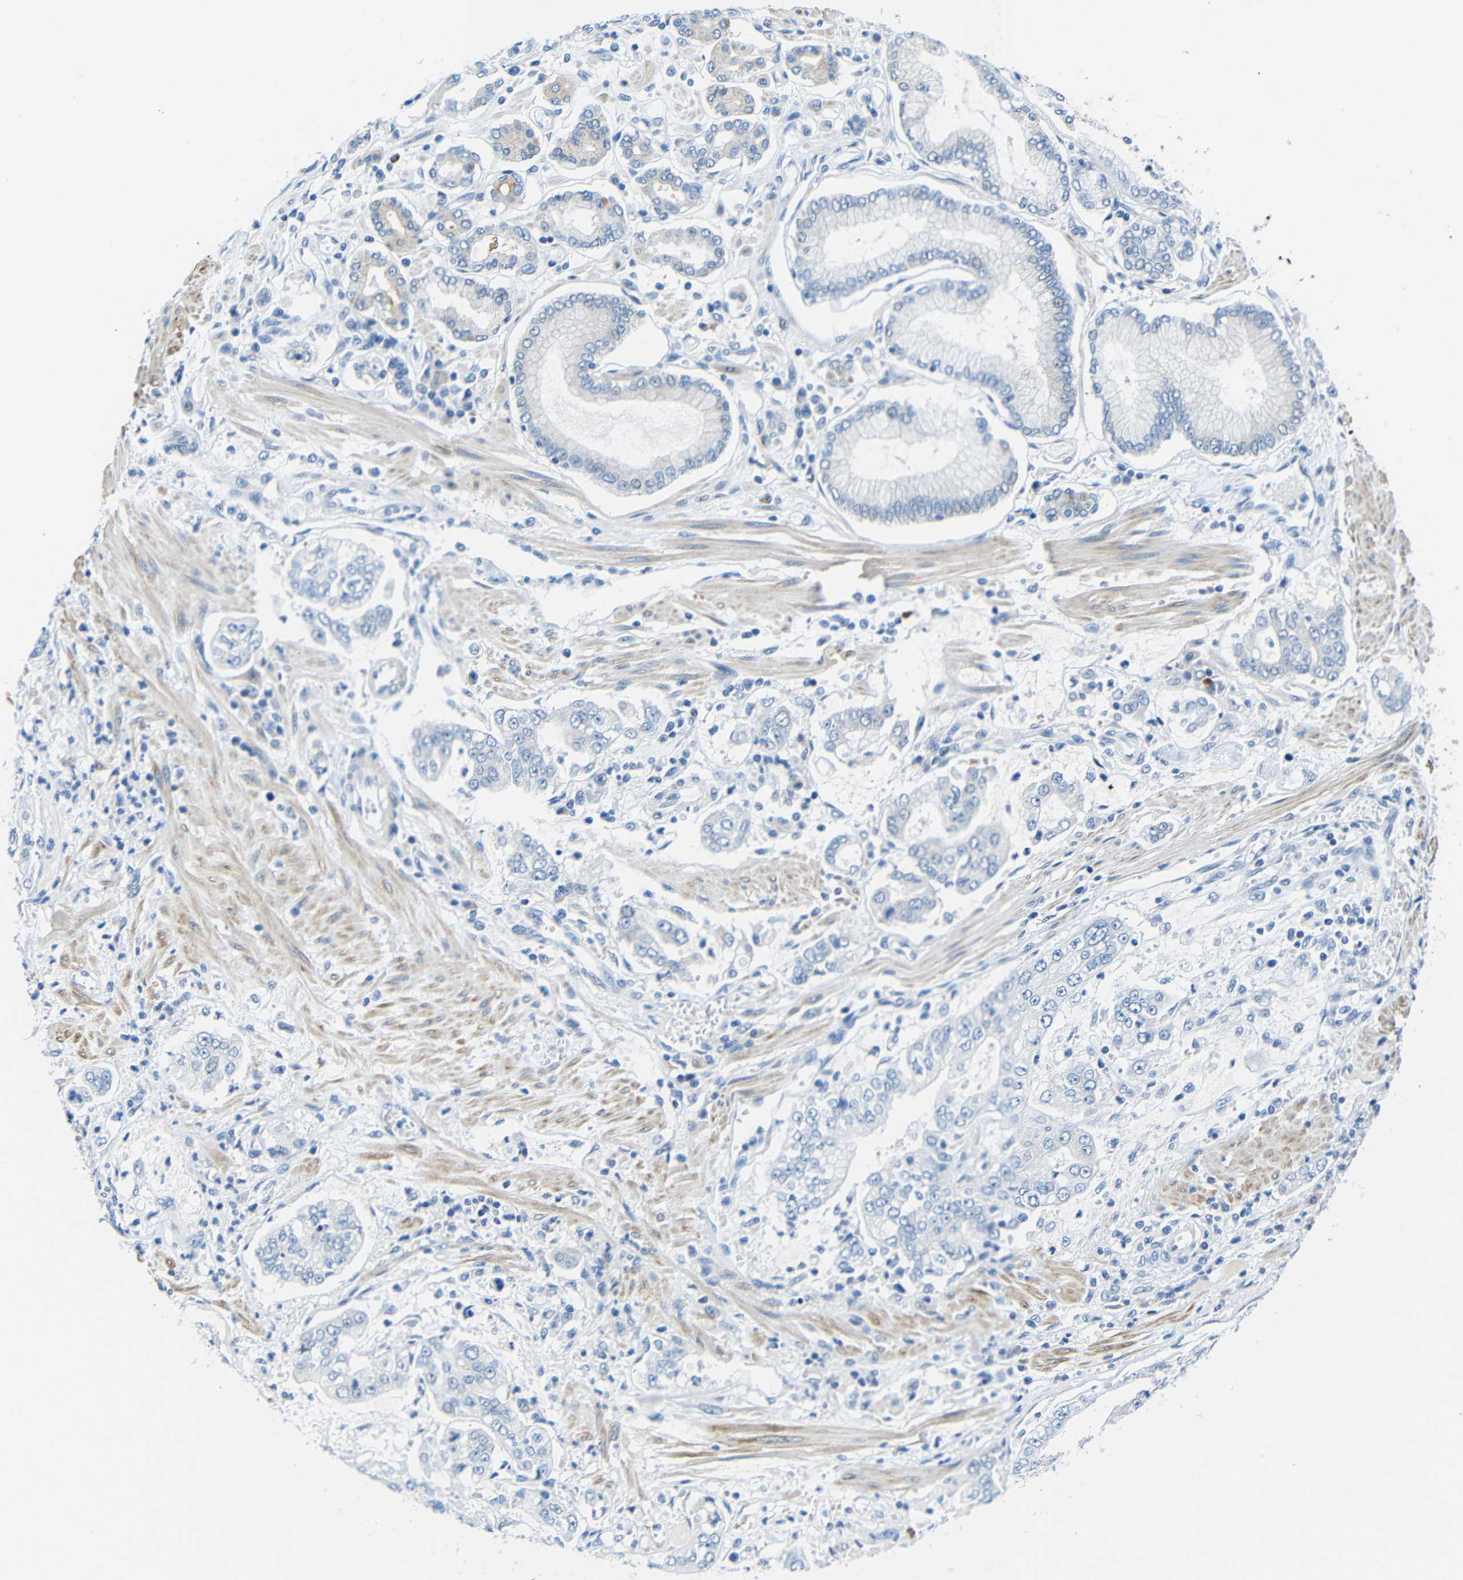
{"staining": {"intensity": "negative", "quantity": "none", "location": "none"}, "tissue": "stomach cancer", "cell_type": "Tumor cells", "image_type": "cancer", "snomed": [{"axis": "morphology", "description": "Adenocarcinoma, NOS"}, {"axis": "topography", "description": "Stomach"}], "caption": "Photomicrograph shows no significant protein positivity in tumor cells of stomach cancer (adenocarcinoma).", "gene": "NEGR1", "patient": {"sex": "male", "age": 76}}